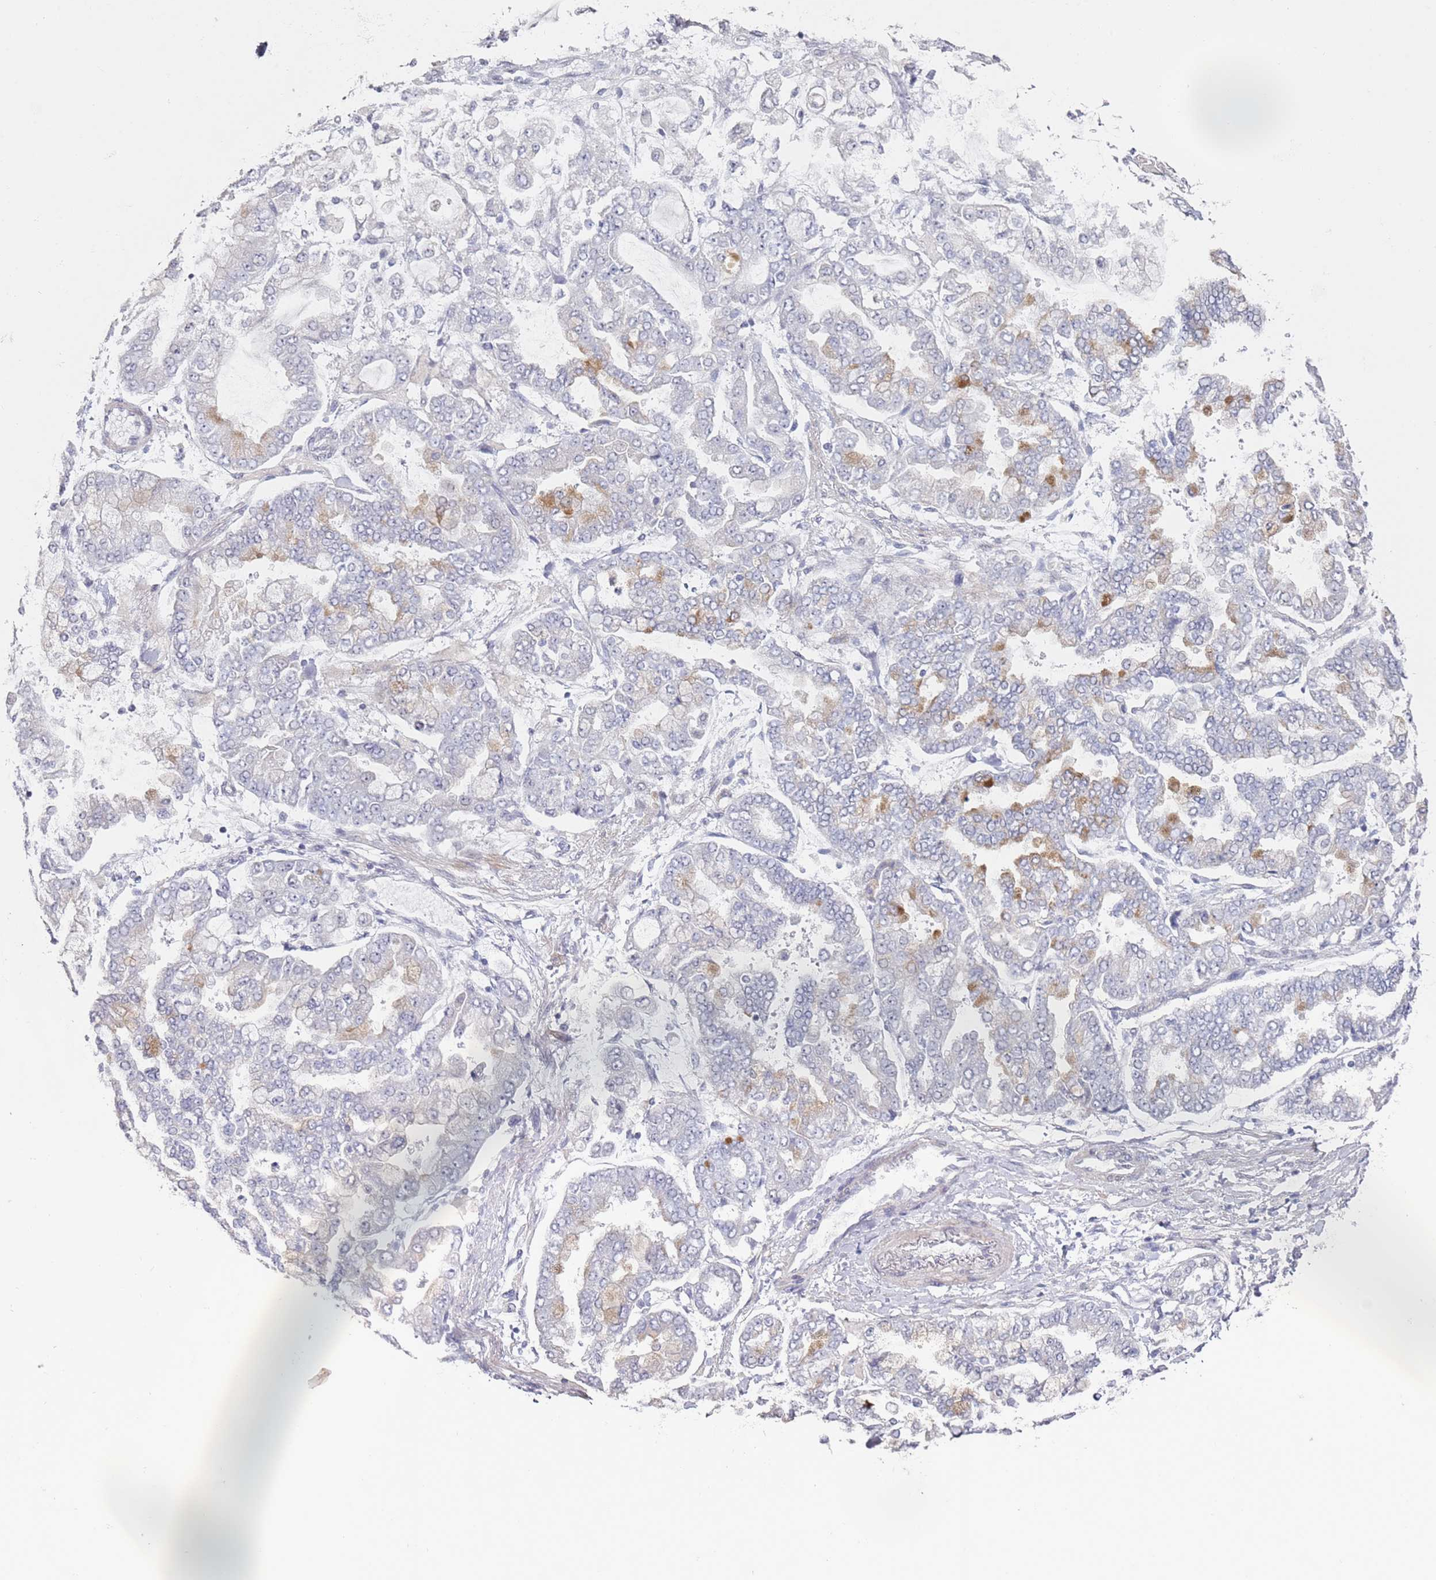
{"staining": {"intensity": "moderate", "quantity": "<25%", "location": "cytoplasmic/membranous"}, "tissue": "stomach cancer", "cell_type": "Tumor cells", "image_type": "cancer", "snomed": [{"axis": "morphology", "description": "Normal tissue, NOS"}, {"axis": "morphology", "description": "Adenocarcinoma, NOS"}, {"axis": "topography", "description": "Stomach, upper"}, {"axis": "topography", "description": "Stomach"}], "caption": "Stomach cancer (adenocarcinoma) stained with DAB (3,3'-diaminobenzidine) immunohistochemistry reveals low levels of moderate cytoplasmic/membranous staining in approximately <25% of tumor cells. (Stains: DAB (3,3'-diaminobenzidine) in brown, nuclei in blue, Microscopy: brightfield microscopy at high magnification).", "gene": "DNAH11", "patient": {"sex": "male", "age": 76}}